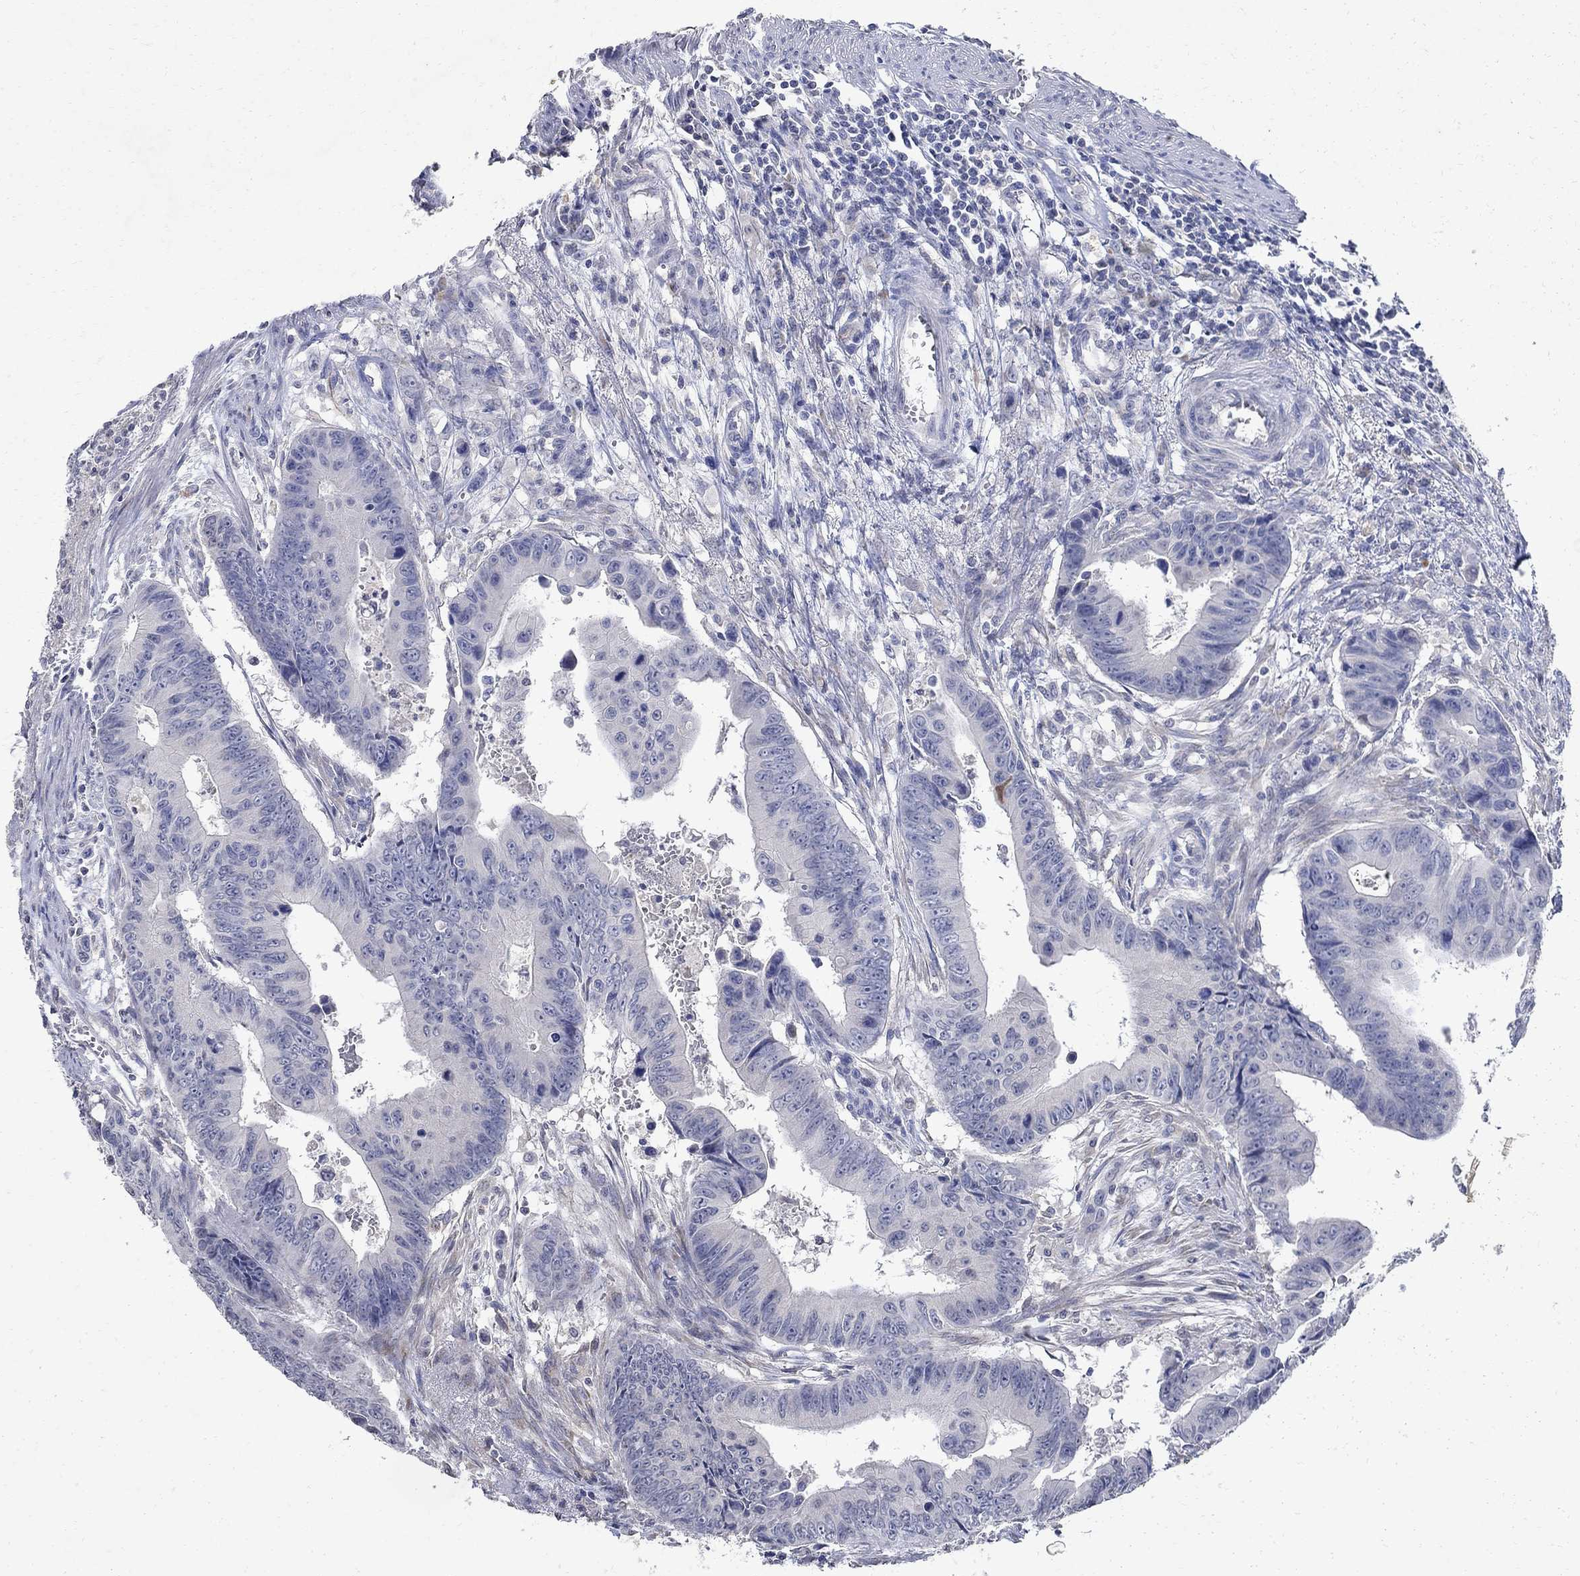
{"staining": {"intensity": "negative", "quantity": "none", "location": "none"}, "tissue": "colorectal cancer", "cell_type": "Tumor cells", "image_type": "cancer", "snomed": [{"axis": "morphology", "description": "Adenocarcinoma, NOS"}, {"axis": "topography", "description": "Colon"}], "caption": "High power microscopy photomicrograph of an immunohistochemistry (IHC) photomicrograph of colorectal cancer, revealing no significant expression in tumor cells.", "gene": "TMEM169", "patient": {"sex": "female", "age": 87}}